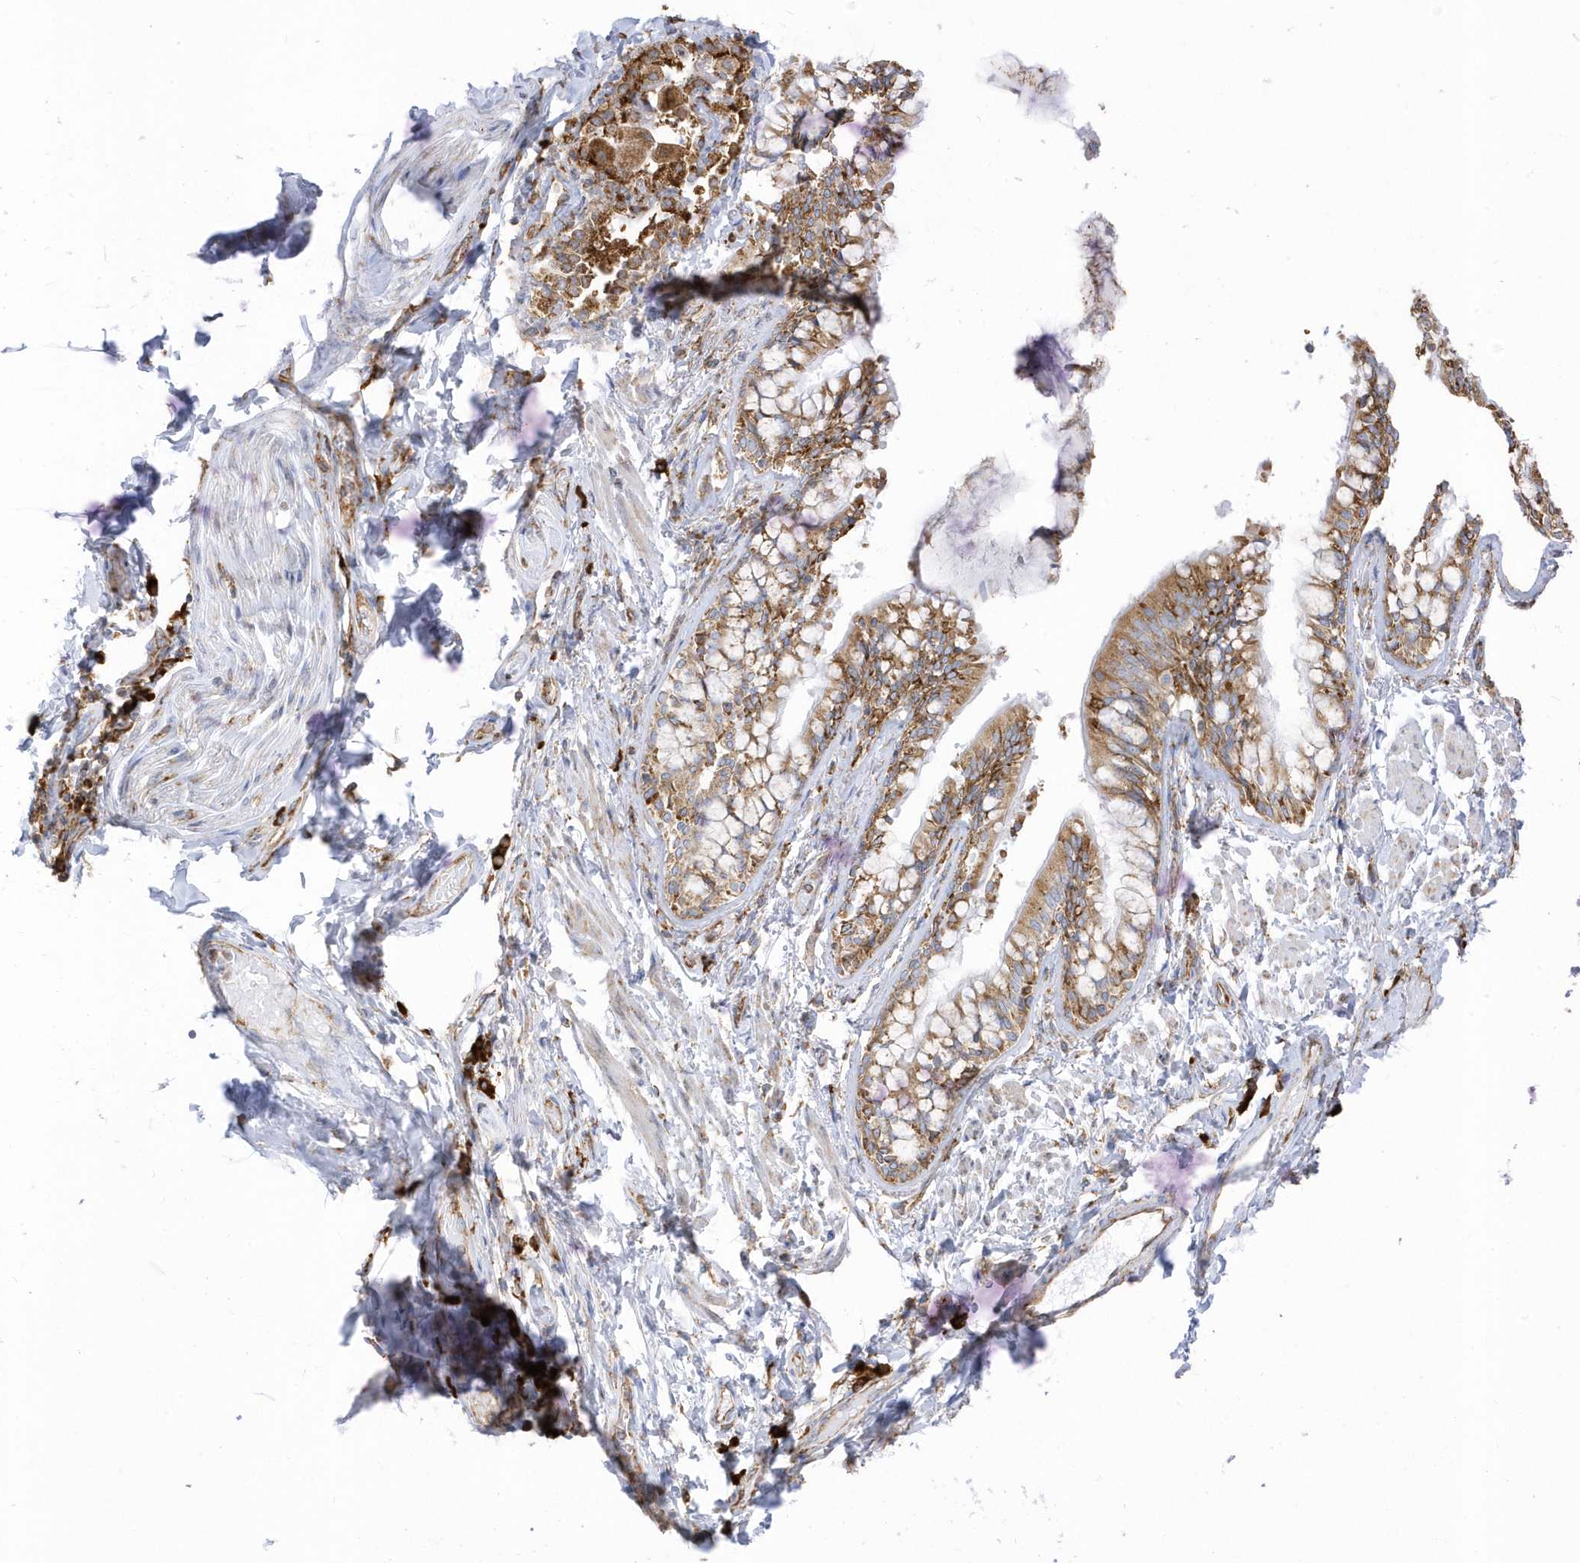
{"staining": {"intensity": "moderate", "quantity": ">75%", "location": "cytoplasmic/membranous"}, "tissue": "bronchus", "cell_type": "Respiratory epithelial cells", "image_type": "normal", "snomed": [{"axis": "morphology", "description": "Normal tissue, NOS"}, {"axis": "morphology", "description": "Inflammation, NOS"}, {"axis": "topography", "description": "Lung"}], "caption": "An image of bronchus stained for a protein displays moderate cytoplasmic/membranous brown staining in respiratory epithelial cells.", "gene": "PDIA6", "patient": {"sex": "female", "age": 46}}